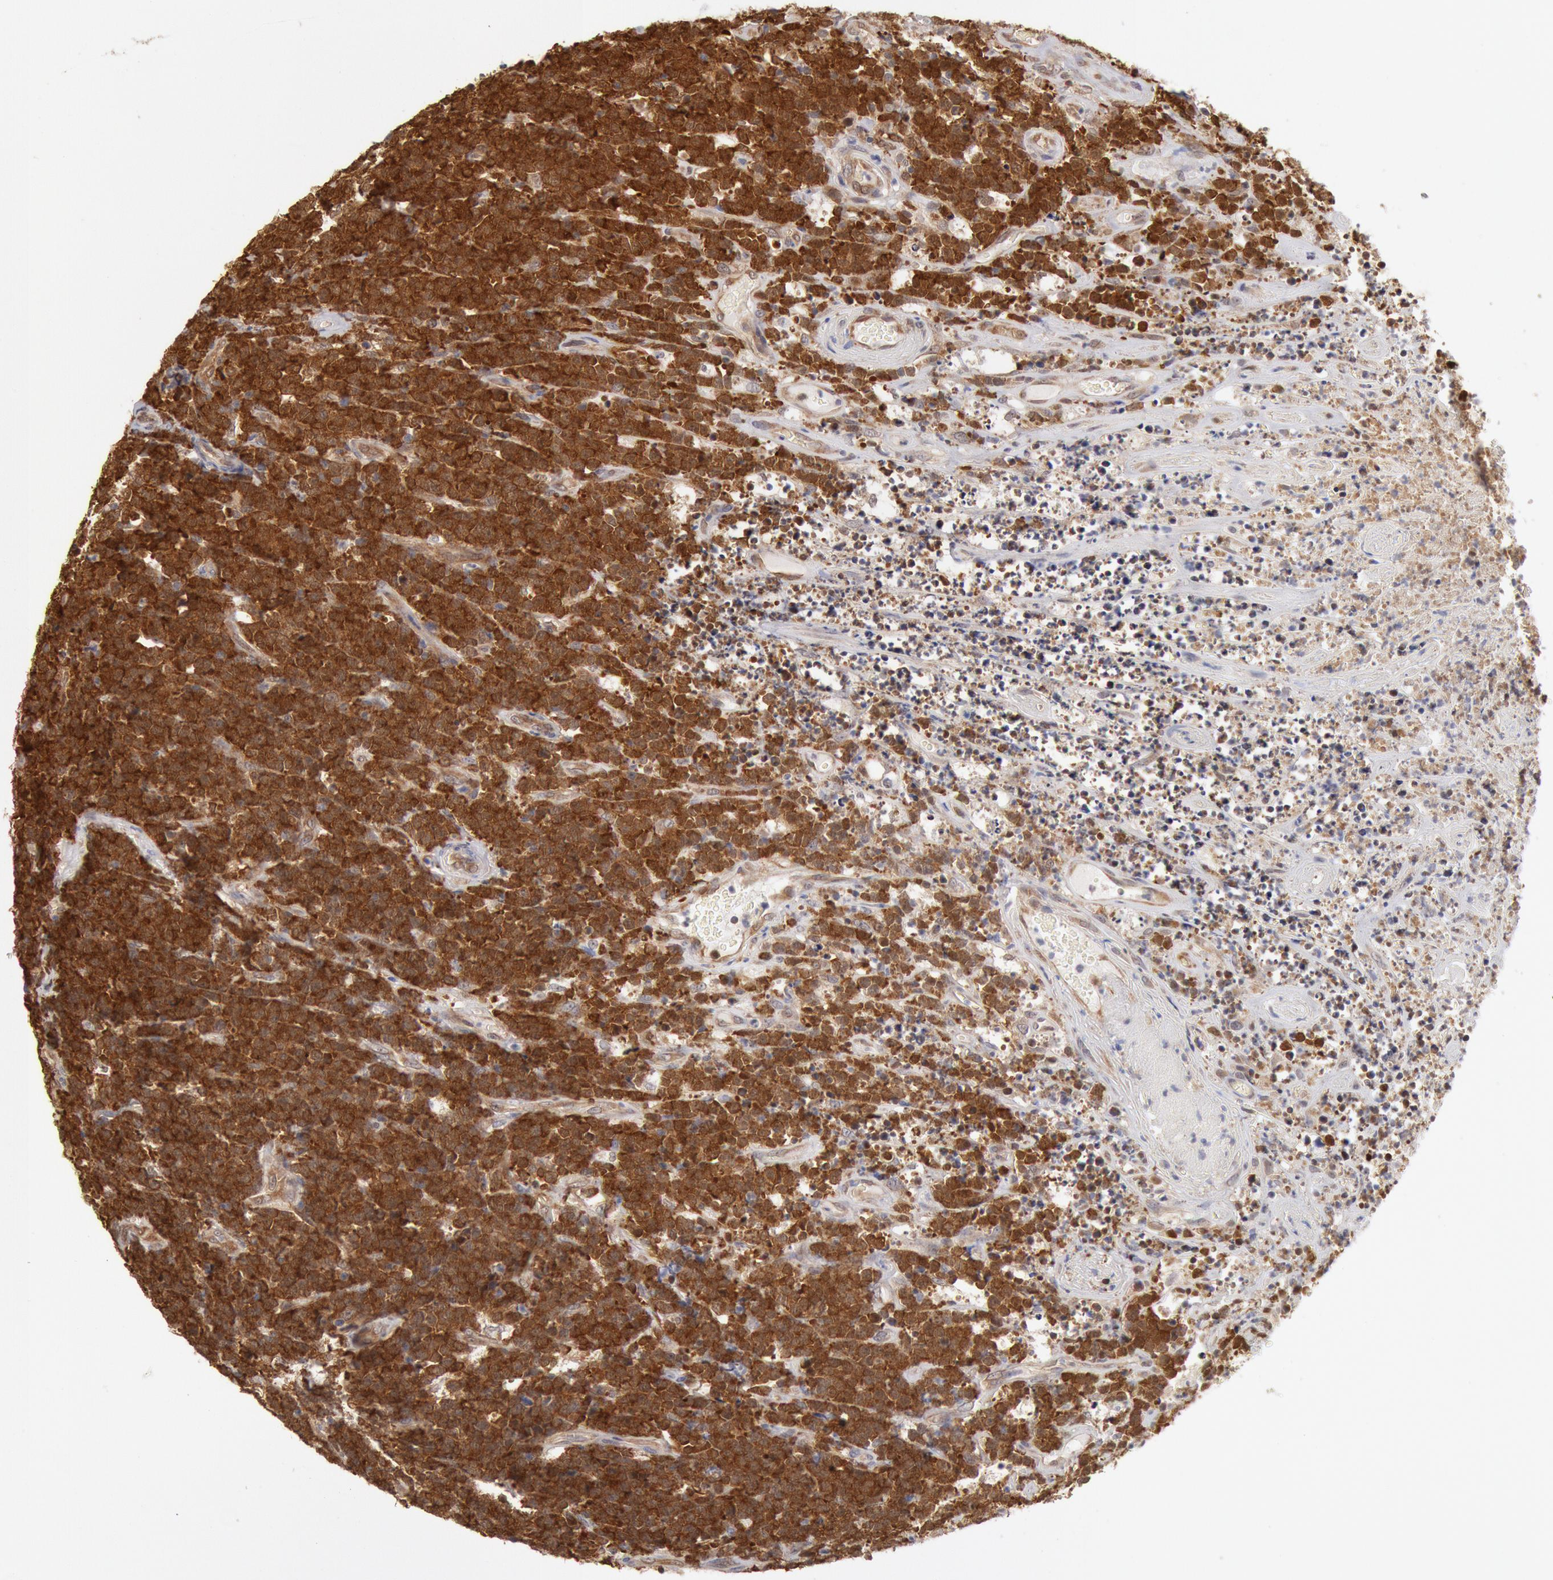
{"staining": {"intensity": "strong", "quantity": ">75%", "location": "cytoplasmic/membranous"}, "tissue": "lymphoma", "cell_type": "Tumor cells", "image_type": "cancer", "snomed": [{"axis": "morphology", "description": "Malignant lymphoma, non-Hodgkin's type, High grade"}, {"axis": "topography", "description": "Small intestine"}, {"axis": "topography", "description": "Colon"}], "caption": "A micrograph of malignant lymphoma, non-Hodgkin's type (high-grade) stained for a protein reveals strong cytoplasmic/membranous brown staining in tumor cells.", "gene": "DNAJA1", "patient": {"sex": "male", "age": 8}}